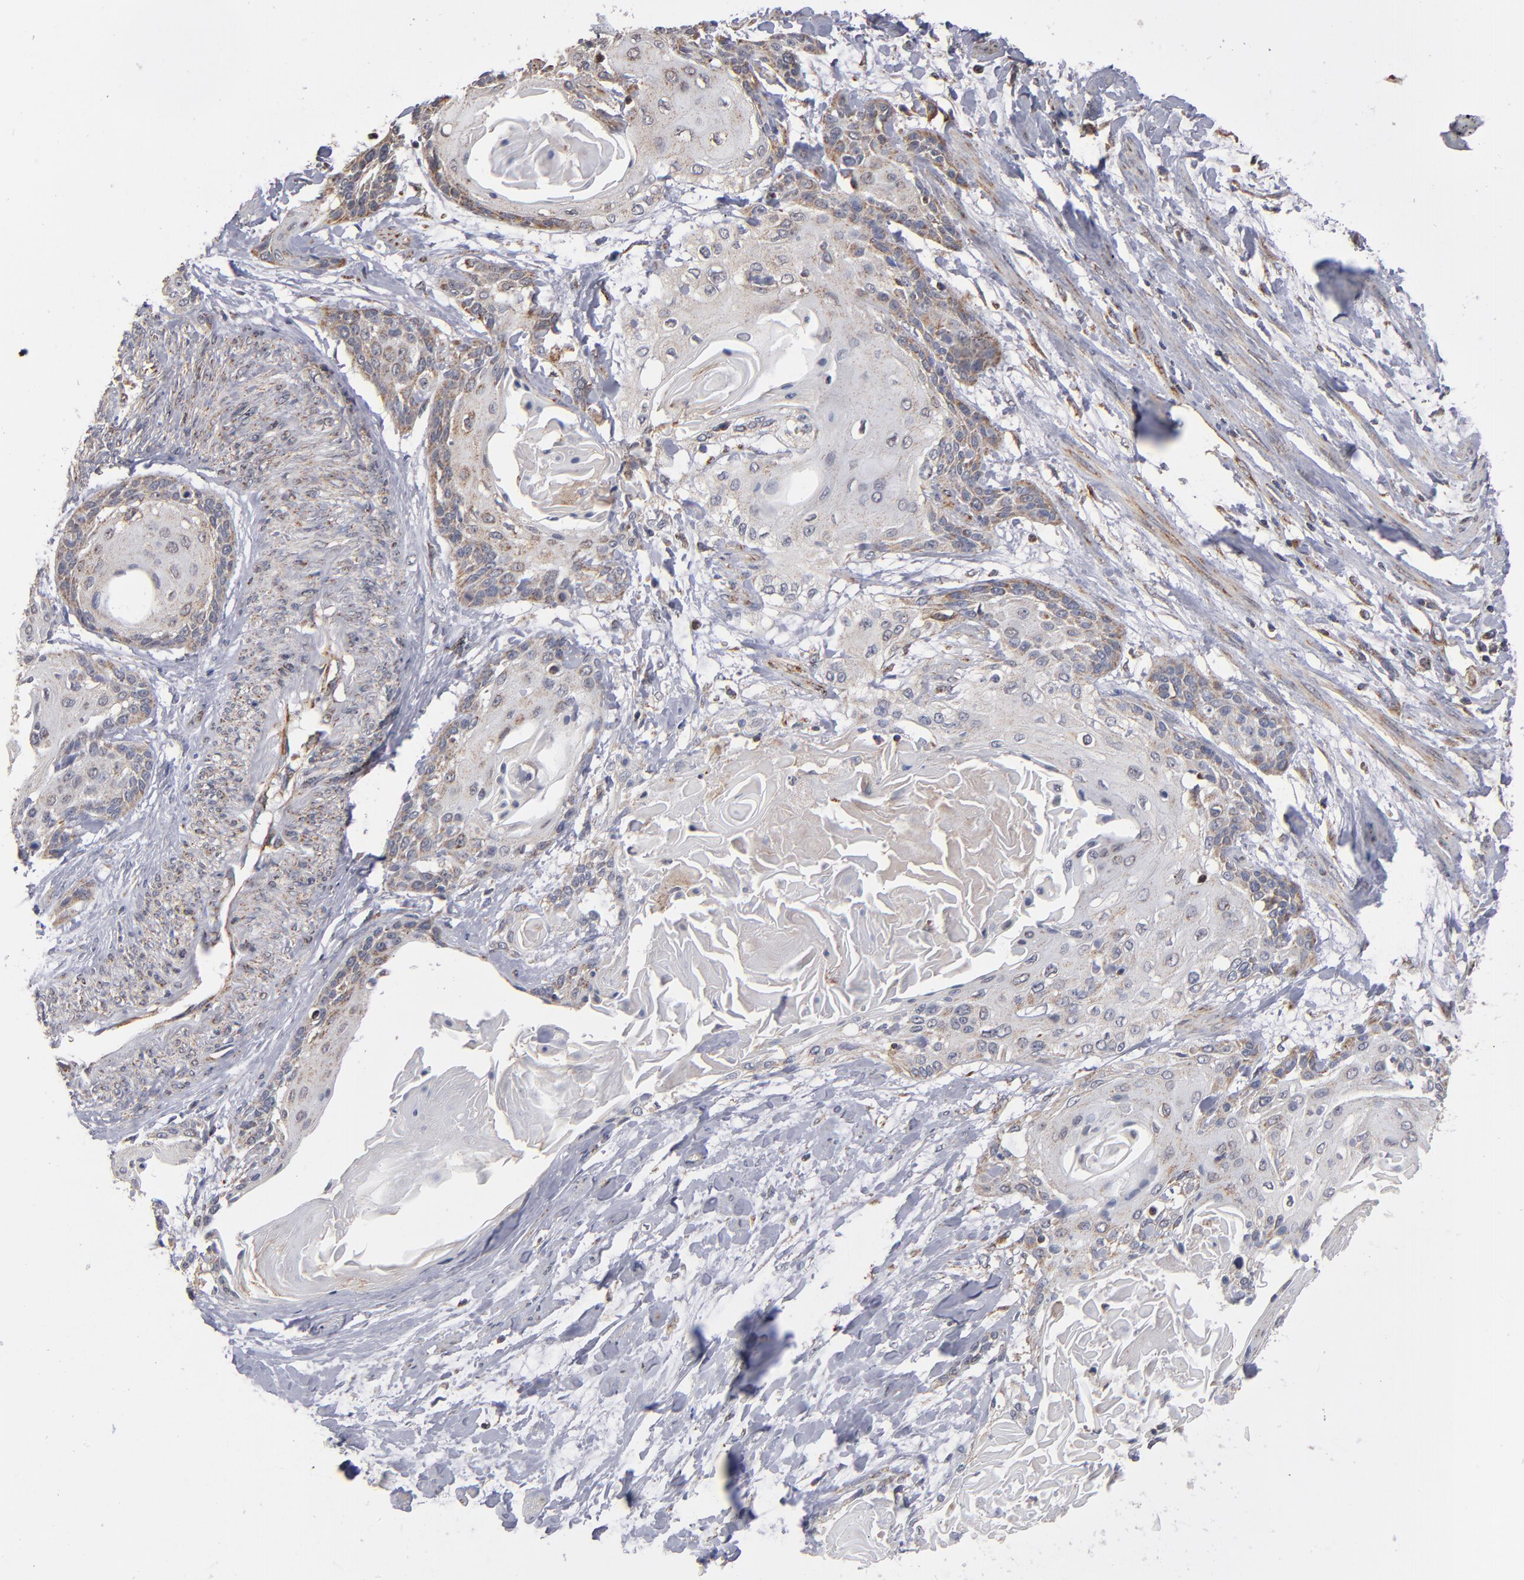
{"staining": {"intensity": "moderate", "quantity": "<25%", "location": "cytoplasmic/membranous"}, "tissue": "cervical cancer", "cell_type": "Tumor cells", "image_type": "cancer", "snomed": [{"axis": "morphology", "description": "Squamous cell carcinoma, NOS"}, {"axis": "topography", "description": "Cervix"}], "caption": "About <25% of tumor cells in human cervical squamous cell carcinoma display moderate cytoplasmic/membranous protein staining as visualized by brown immunohistochemical staining.", "gene": "MIPOL1", "patient": {"sex": "female", "age": 57}}